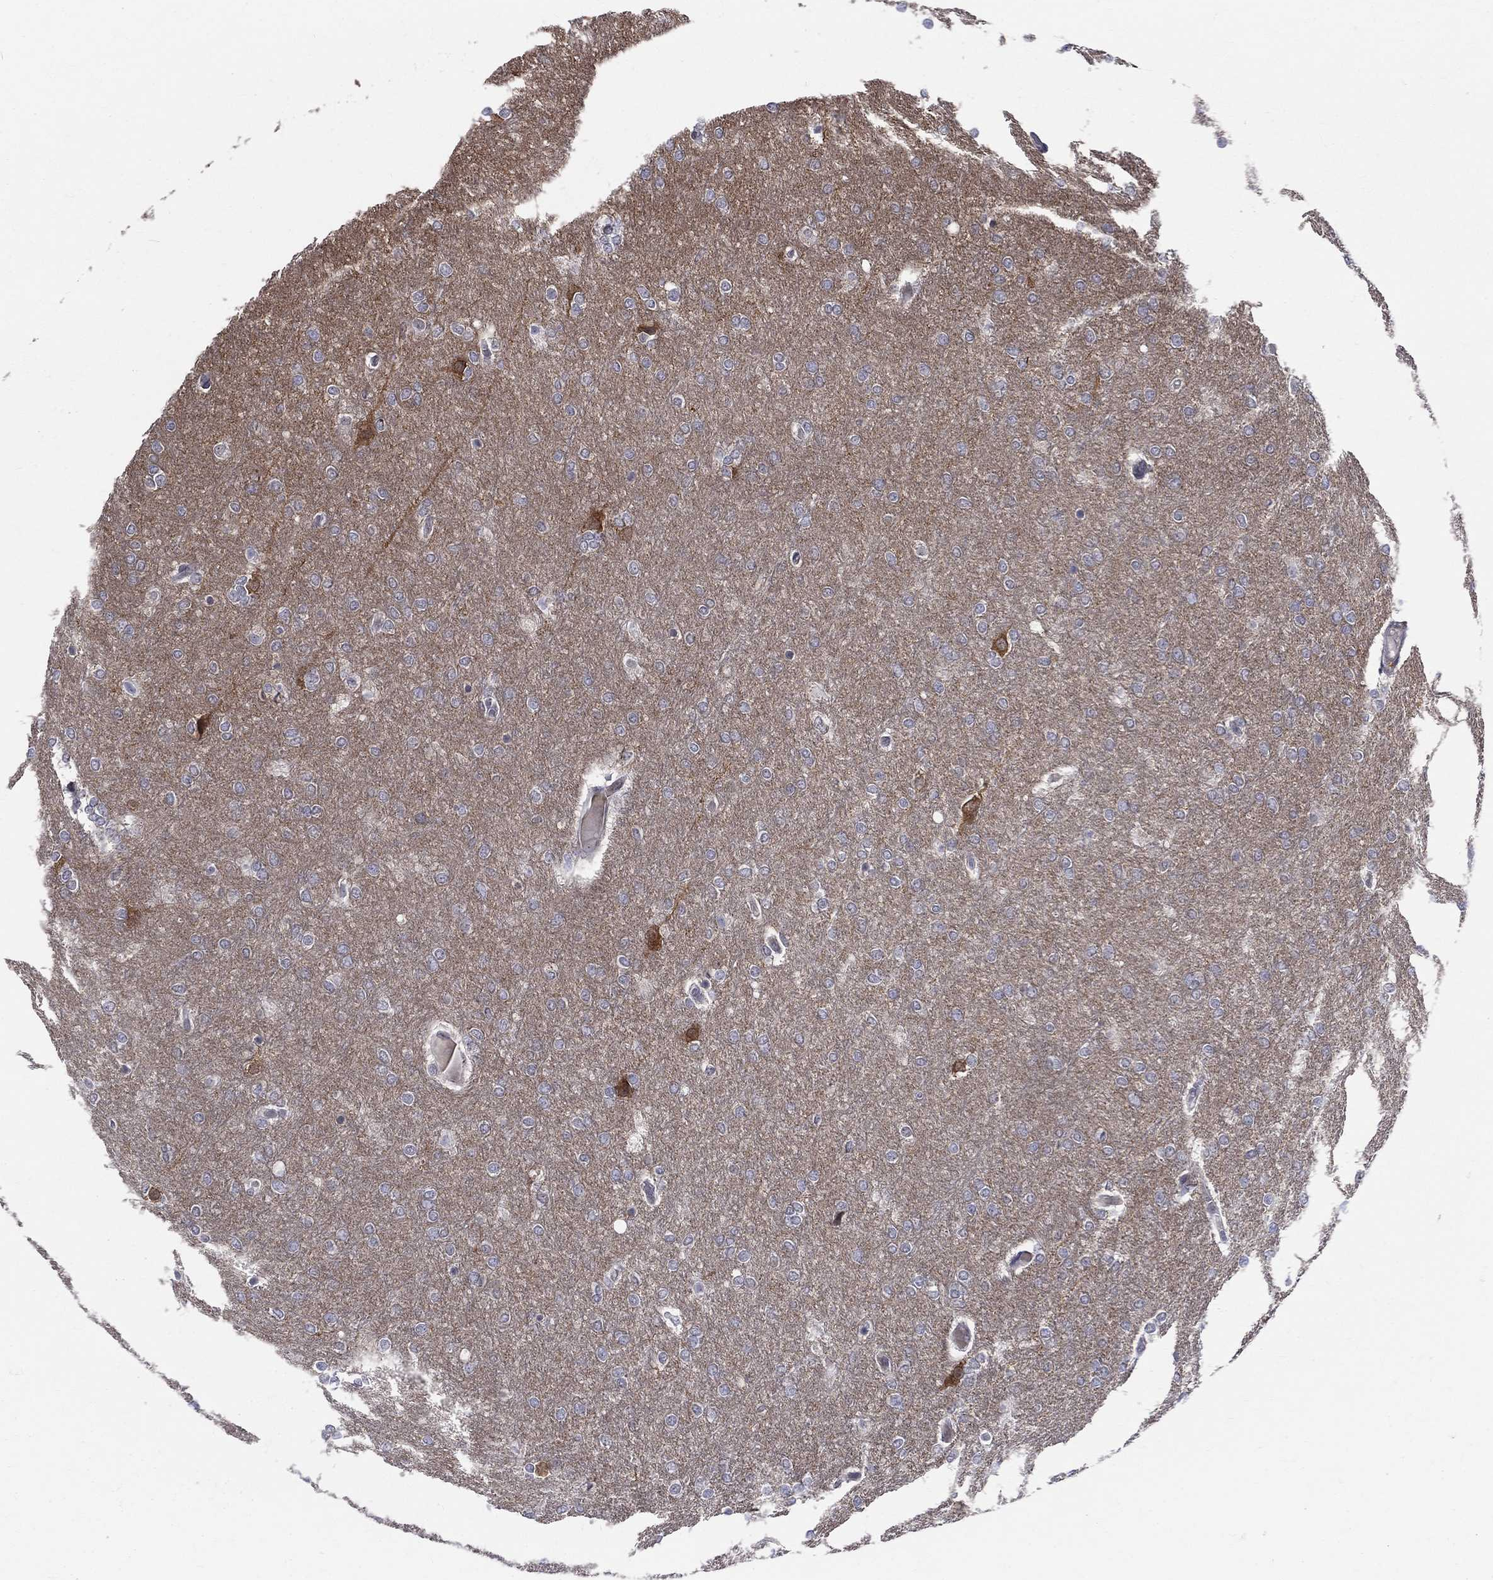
{"staining": {"intensity": "negative", "quantity": "none", "location": "none"}, "tissue": "glioma", "cell_type": "Tumor cells", "image_type": "cancer", "snomed": [{"axis": "morphology", "description": "Glioma, malignant, High grade"}, {"axis": "topography", "description": "Brain"}], "caption": "An image of glioma stained for a protein reveals no brown staining in tumor cells.", "gene": "DLG4", "patient": {"sex": "female", "age": 61}}